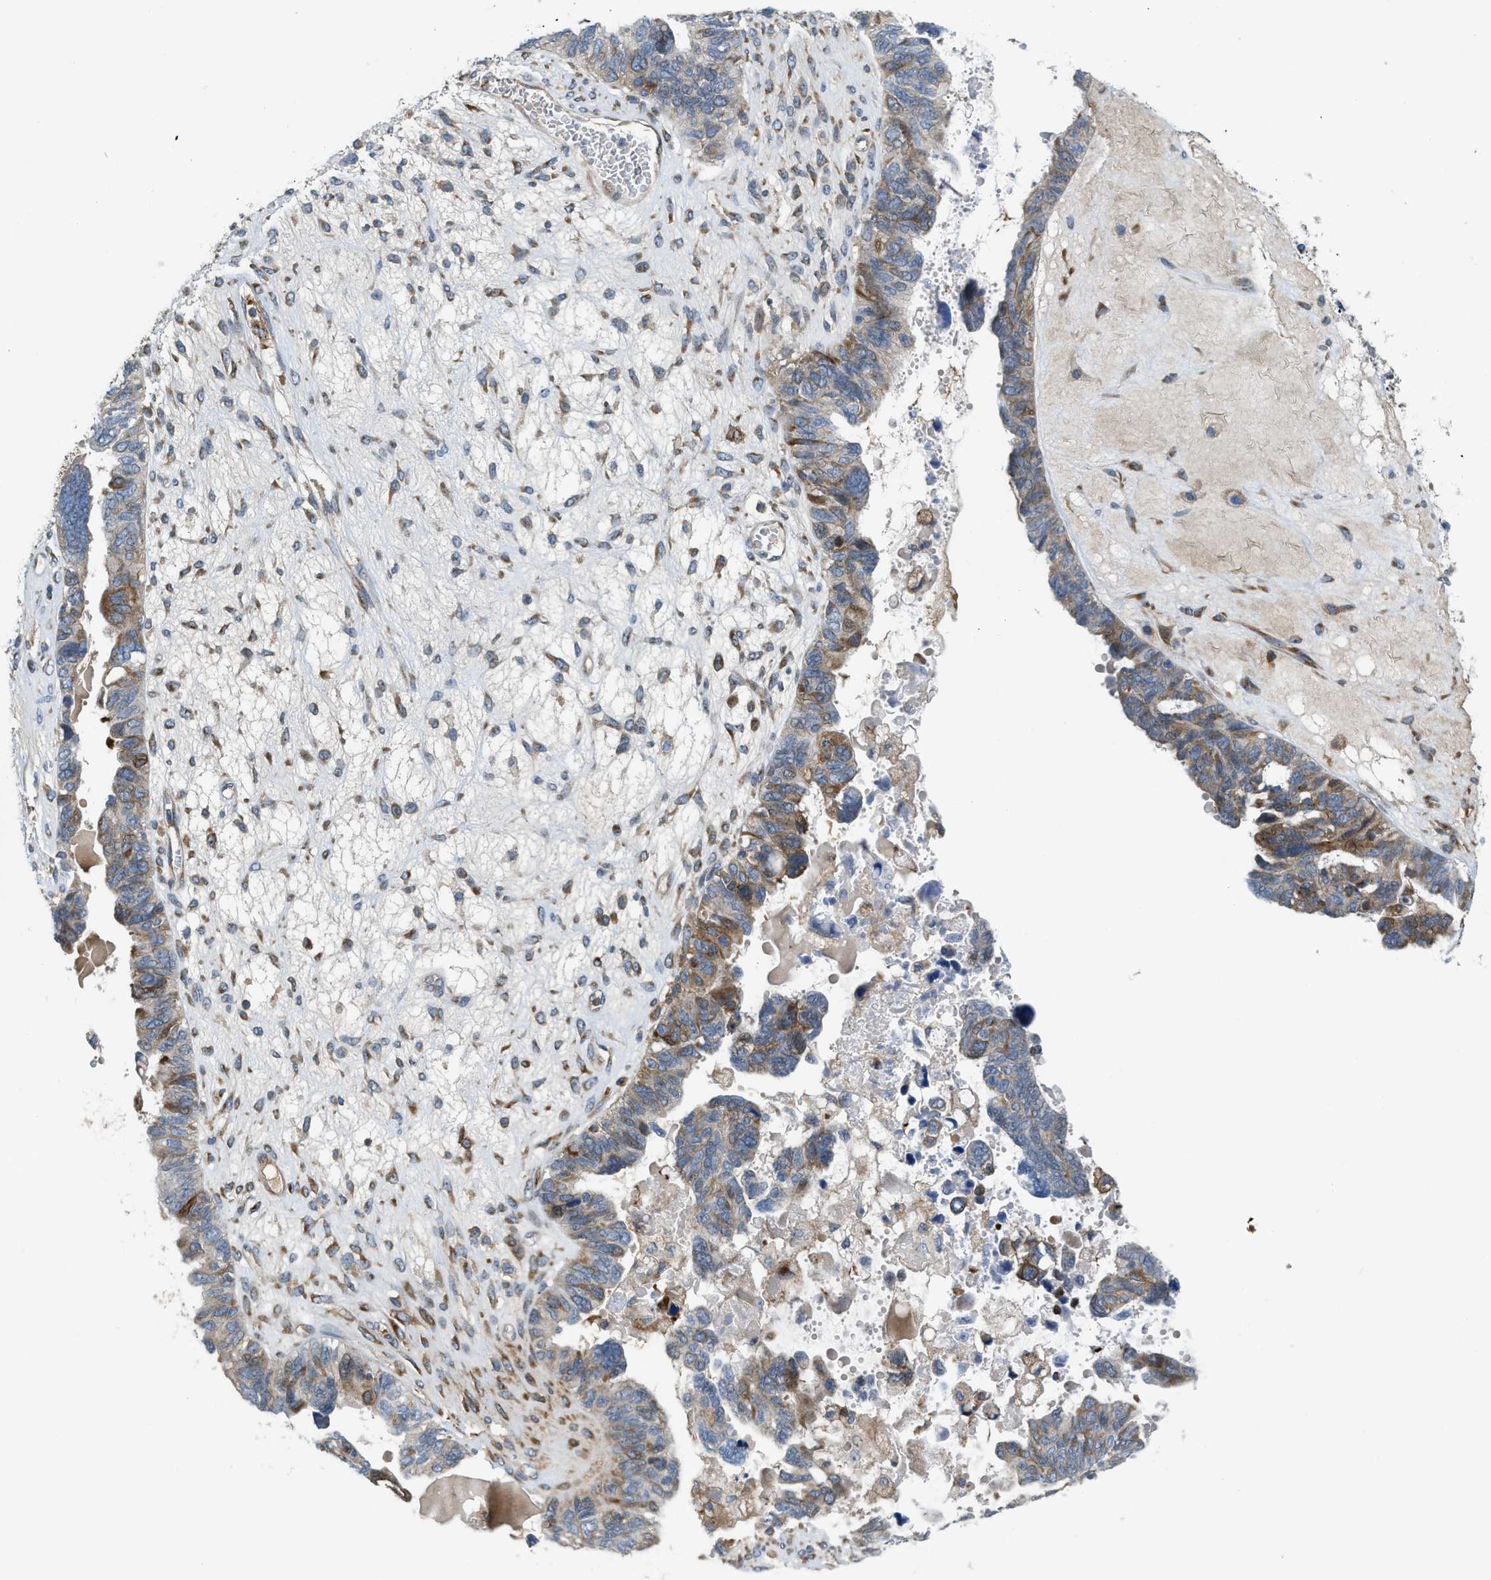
{"staining": {"intensity": "weak", "quantity": "25%-75%", "location": "cytoplasmic/membranous"}, "tissue": "ovarian cancer", "cell_type": "Tumor cells", "image_type": "cancer", "snomed": [{"axis": "morphology", "description": "Cystadenocarcinoma, serous, NOS"}, {"axis": "topography", "description": "Ovary"}], "caption": "A brown stain labels weak cytoplasmic/membranous staining of a protein in serous cystadenocarcinoma (ovarian) tumor cells.", "gene": "DIPK1A", "patient": {"sex": "female", "age": 79}}